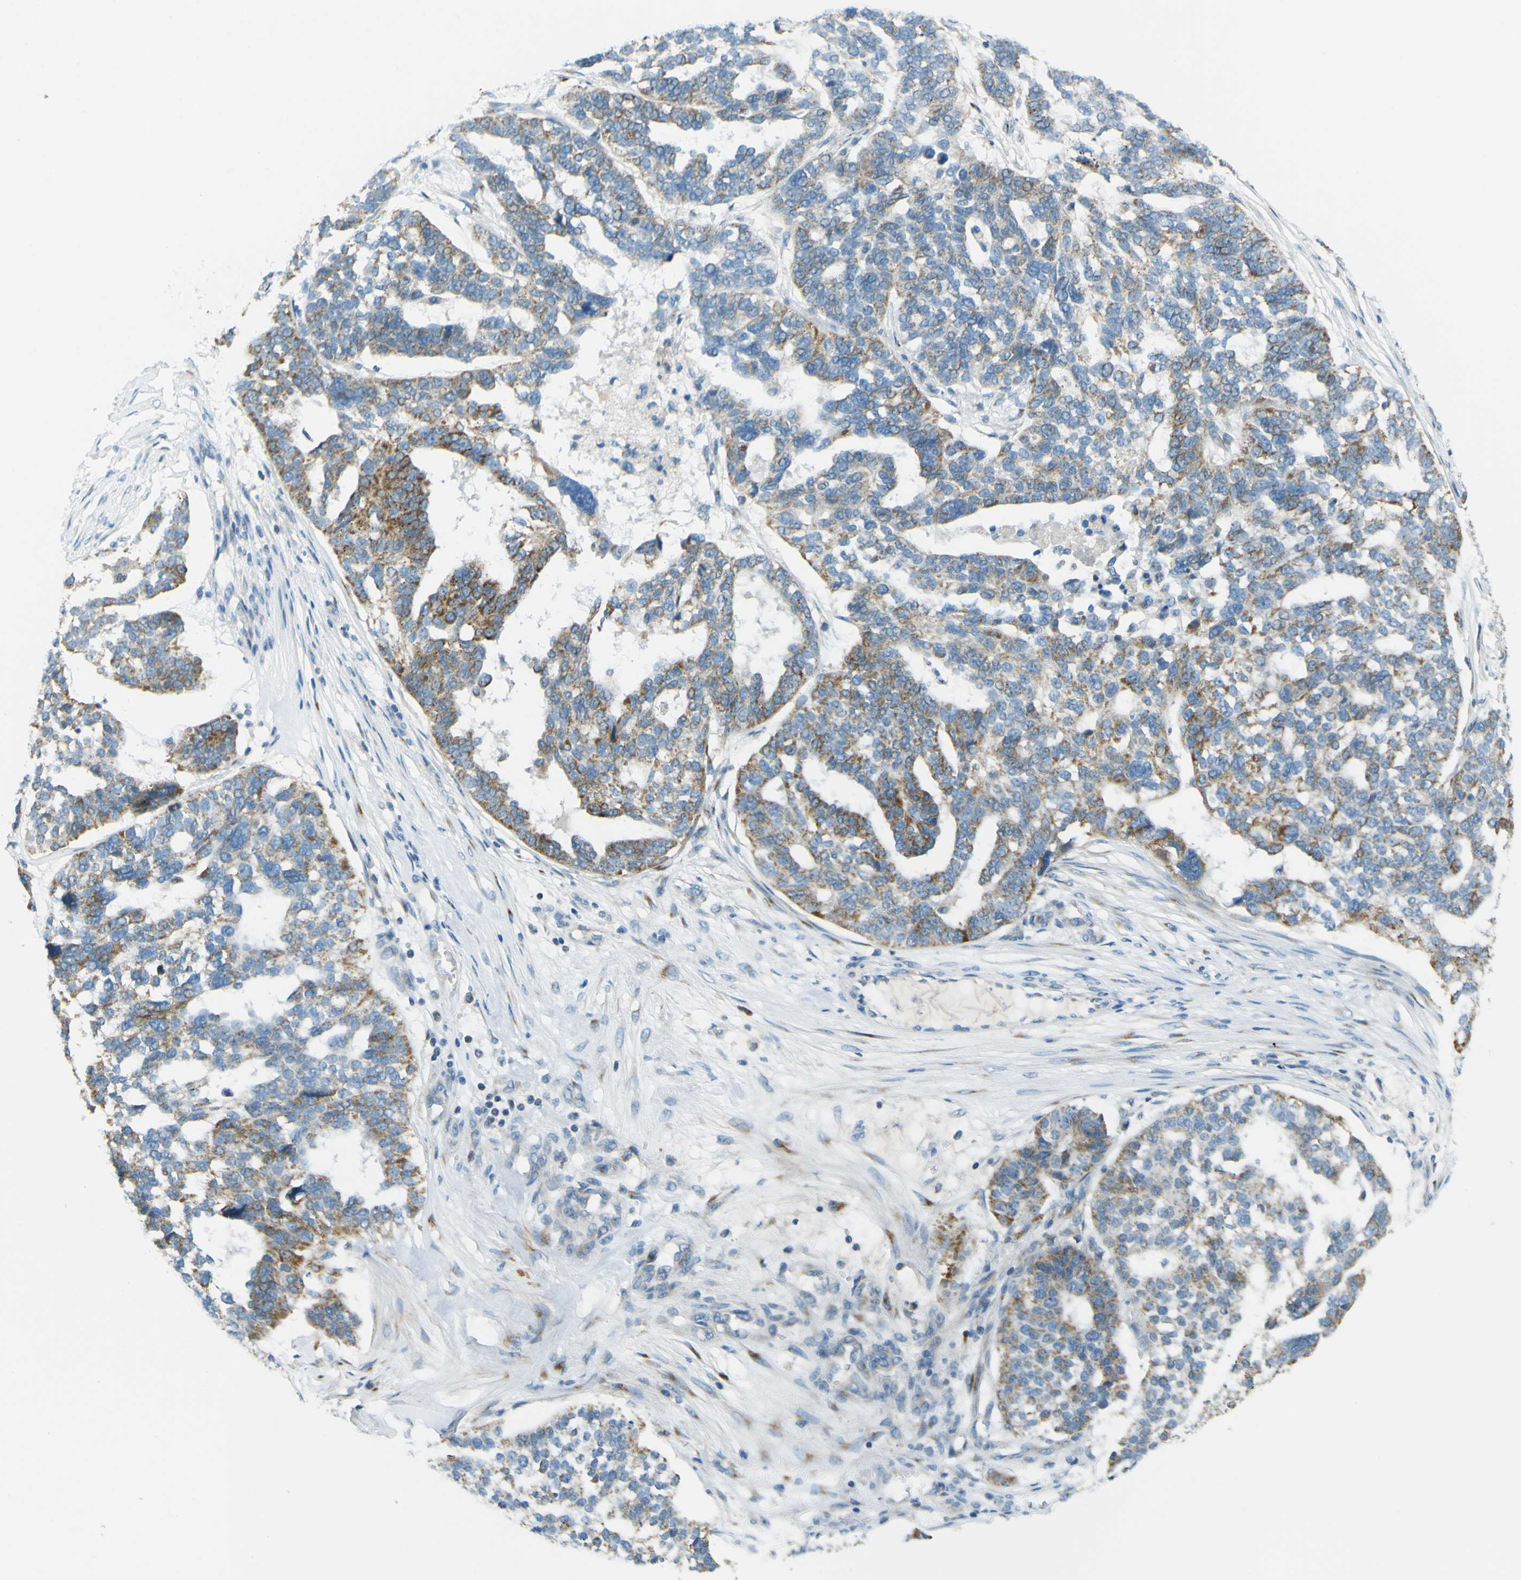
{"staining": {"intensity": "moderate", "quantity": "25%-75%", "location": "cytoplasmic/membranous"}, "tissue": "ovarian cancer", "cell_type": "Tumor cells", "image_type": "cancer", "snomed": [{"axis": "morphology", "description": "Cystadenocarcinoma, serous, NOS"}, {"axis": "topography", "description": "Ovary"}], "caption": "Immunohistochemistry (IHC) of human ovarian cancer (serous cystadenocarcinoma) reveals medium levels of moderate cytoplasmic/membranous positivity in about 25%-75% of tumor cells.", "gene": "FKTN", "patient": {"sex": "female", "age": 59}}